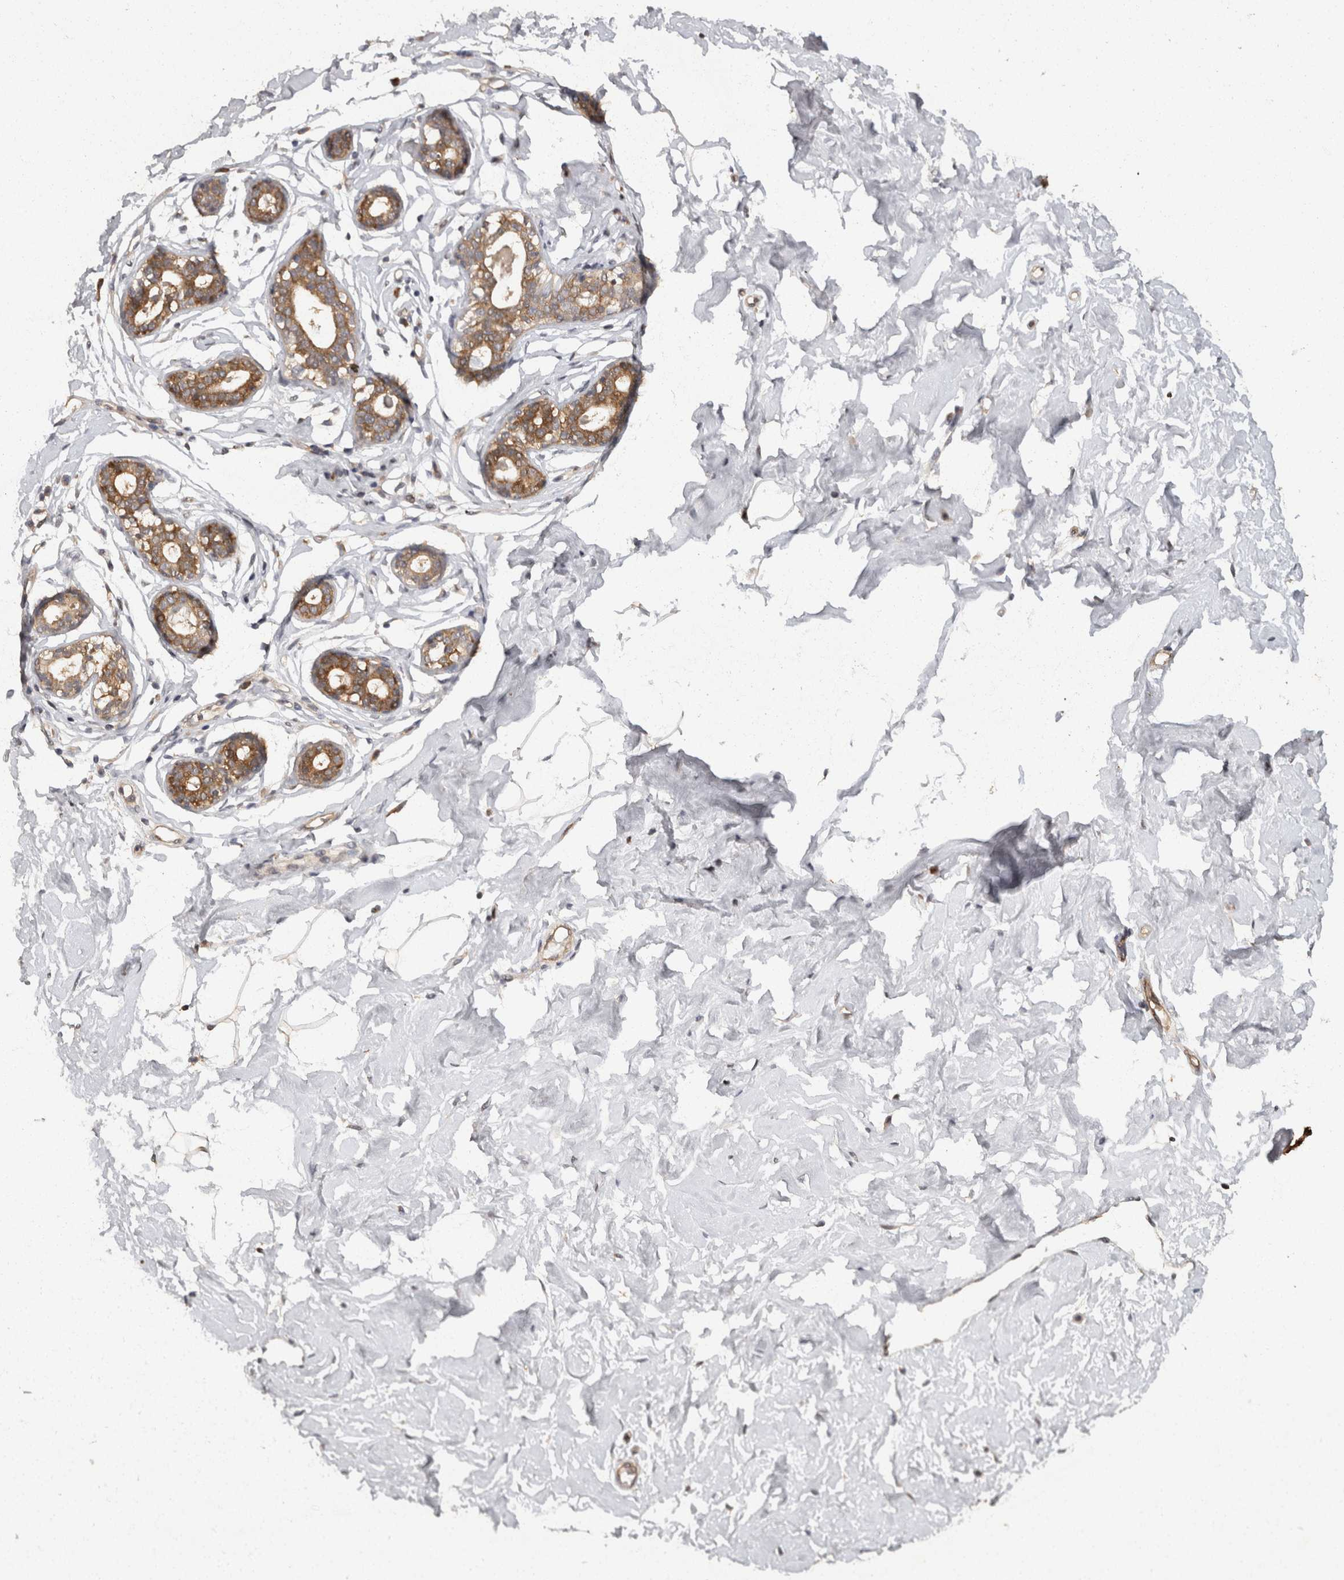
{"staining": {"intensity": "negative", "quantity": "none", "location": "none"}, "tissue": "breast", "cell_type": "Adipocytes", "image_type": "normal", "snomed": [{"axis": "morphology", "description": "Normal tissue, NOS"}, {"axis": "morphology", "description": "Adenoma, NOS"}, {"axis": "topography", "description": "Breast"}], "caption": "Immunohistochemistry micrograph of normal human breast stained for a protein (brown), which shows no staining in adipocytes.", "gene": "ACAT2", "patient": {"sex": "female", "age": 23}}